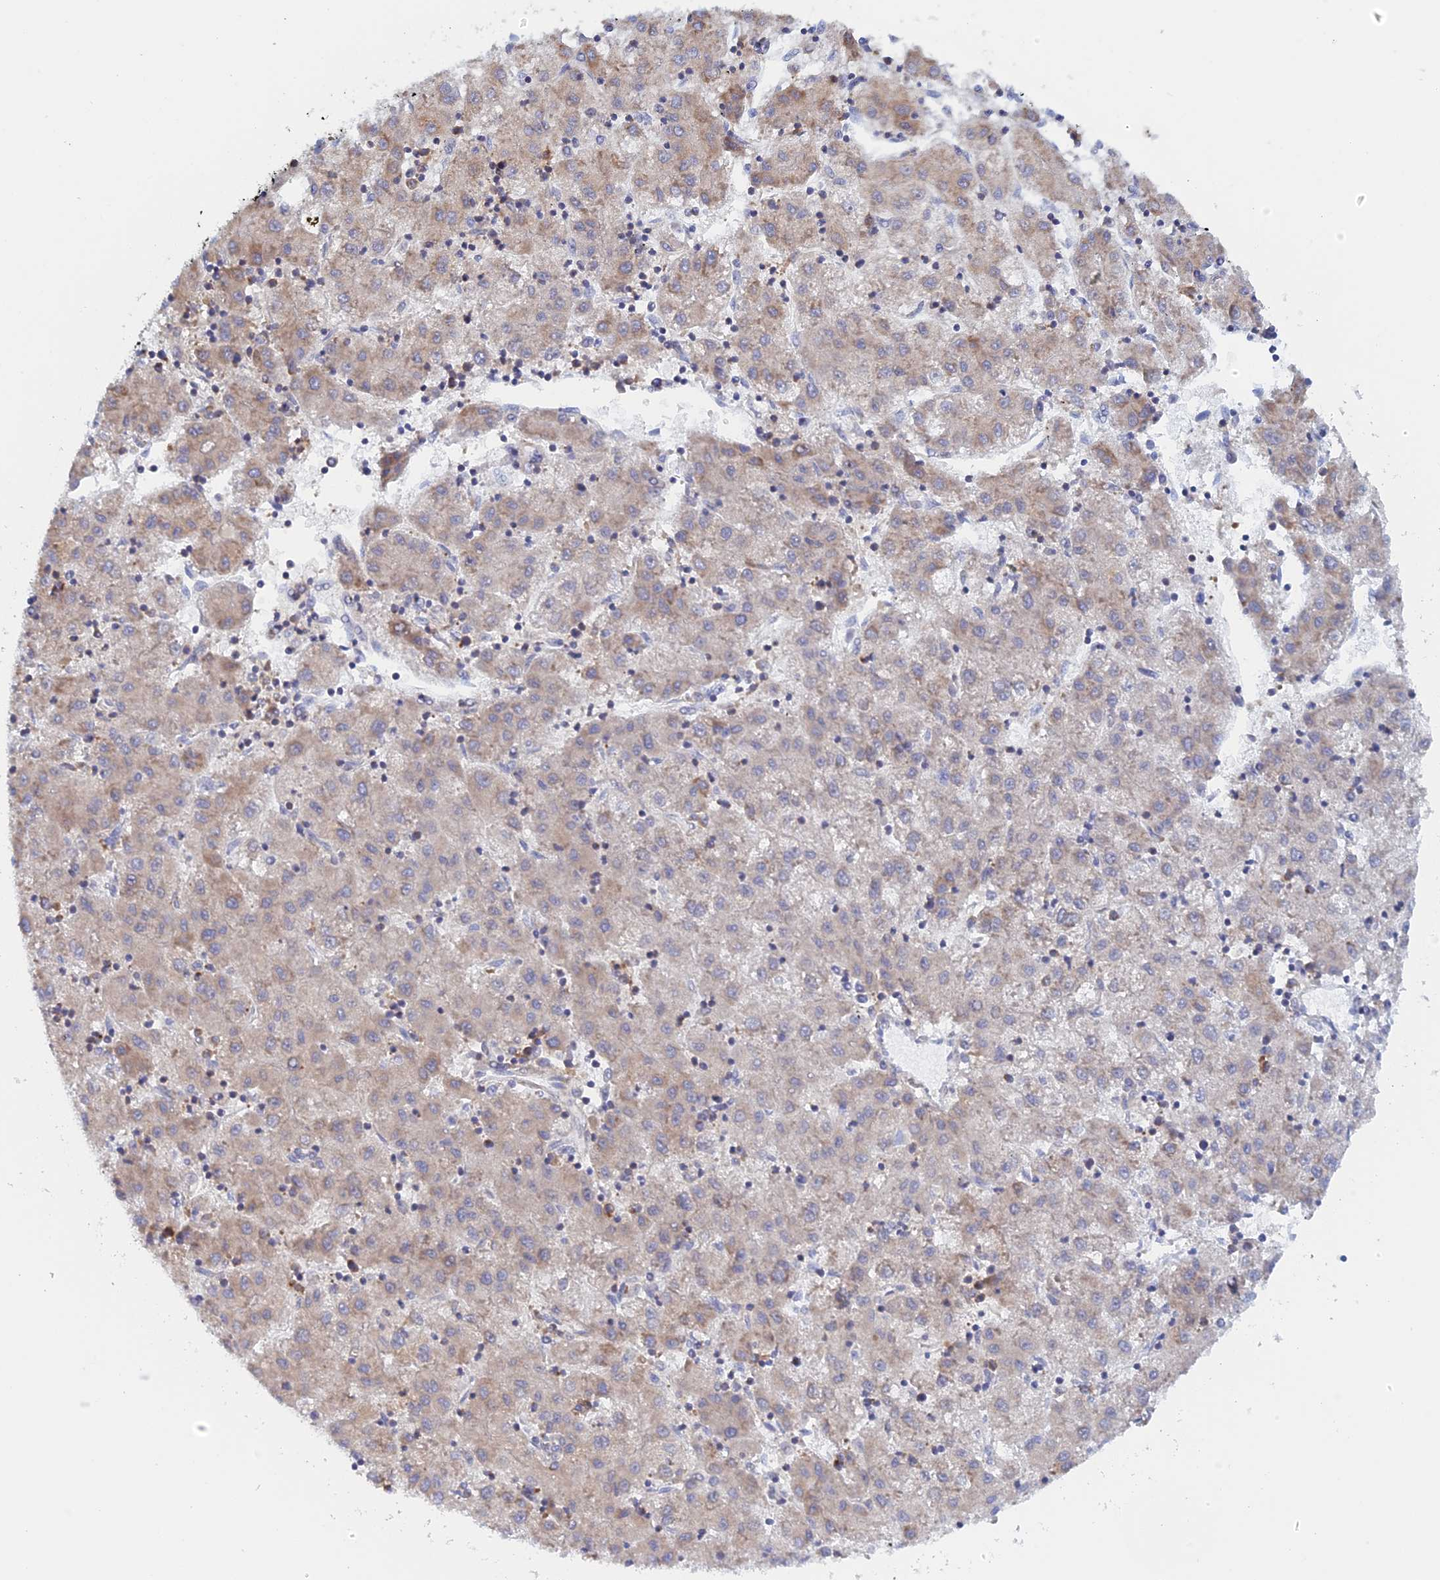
{"staining": {"intensity": "moderate", "quantity": "<25%", "location": "cytoplasmic/membranous"}, "tissue": "liver cancer", "cell_type": "Tumor cells", "image_type": "cancer", "snomed": [{"axis": "morphology", "description": "Carcinoma, Hepatocellular, NOS"}, {"axis": "topography", "description": "Liver"}], "caption": "This histopathology image reveals immunohistochemistry staining of hepatocellular carcinoma (liver), with low moderate cytoplasmic/membranous positivity in about <25% of tumor cells.", "gene": "GMIP", "patient": {"sex": "male", "age": 72}}